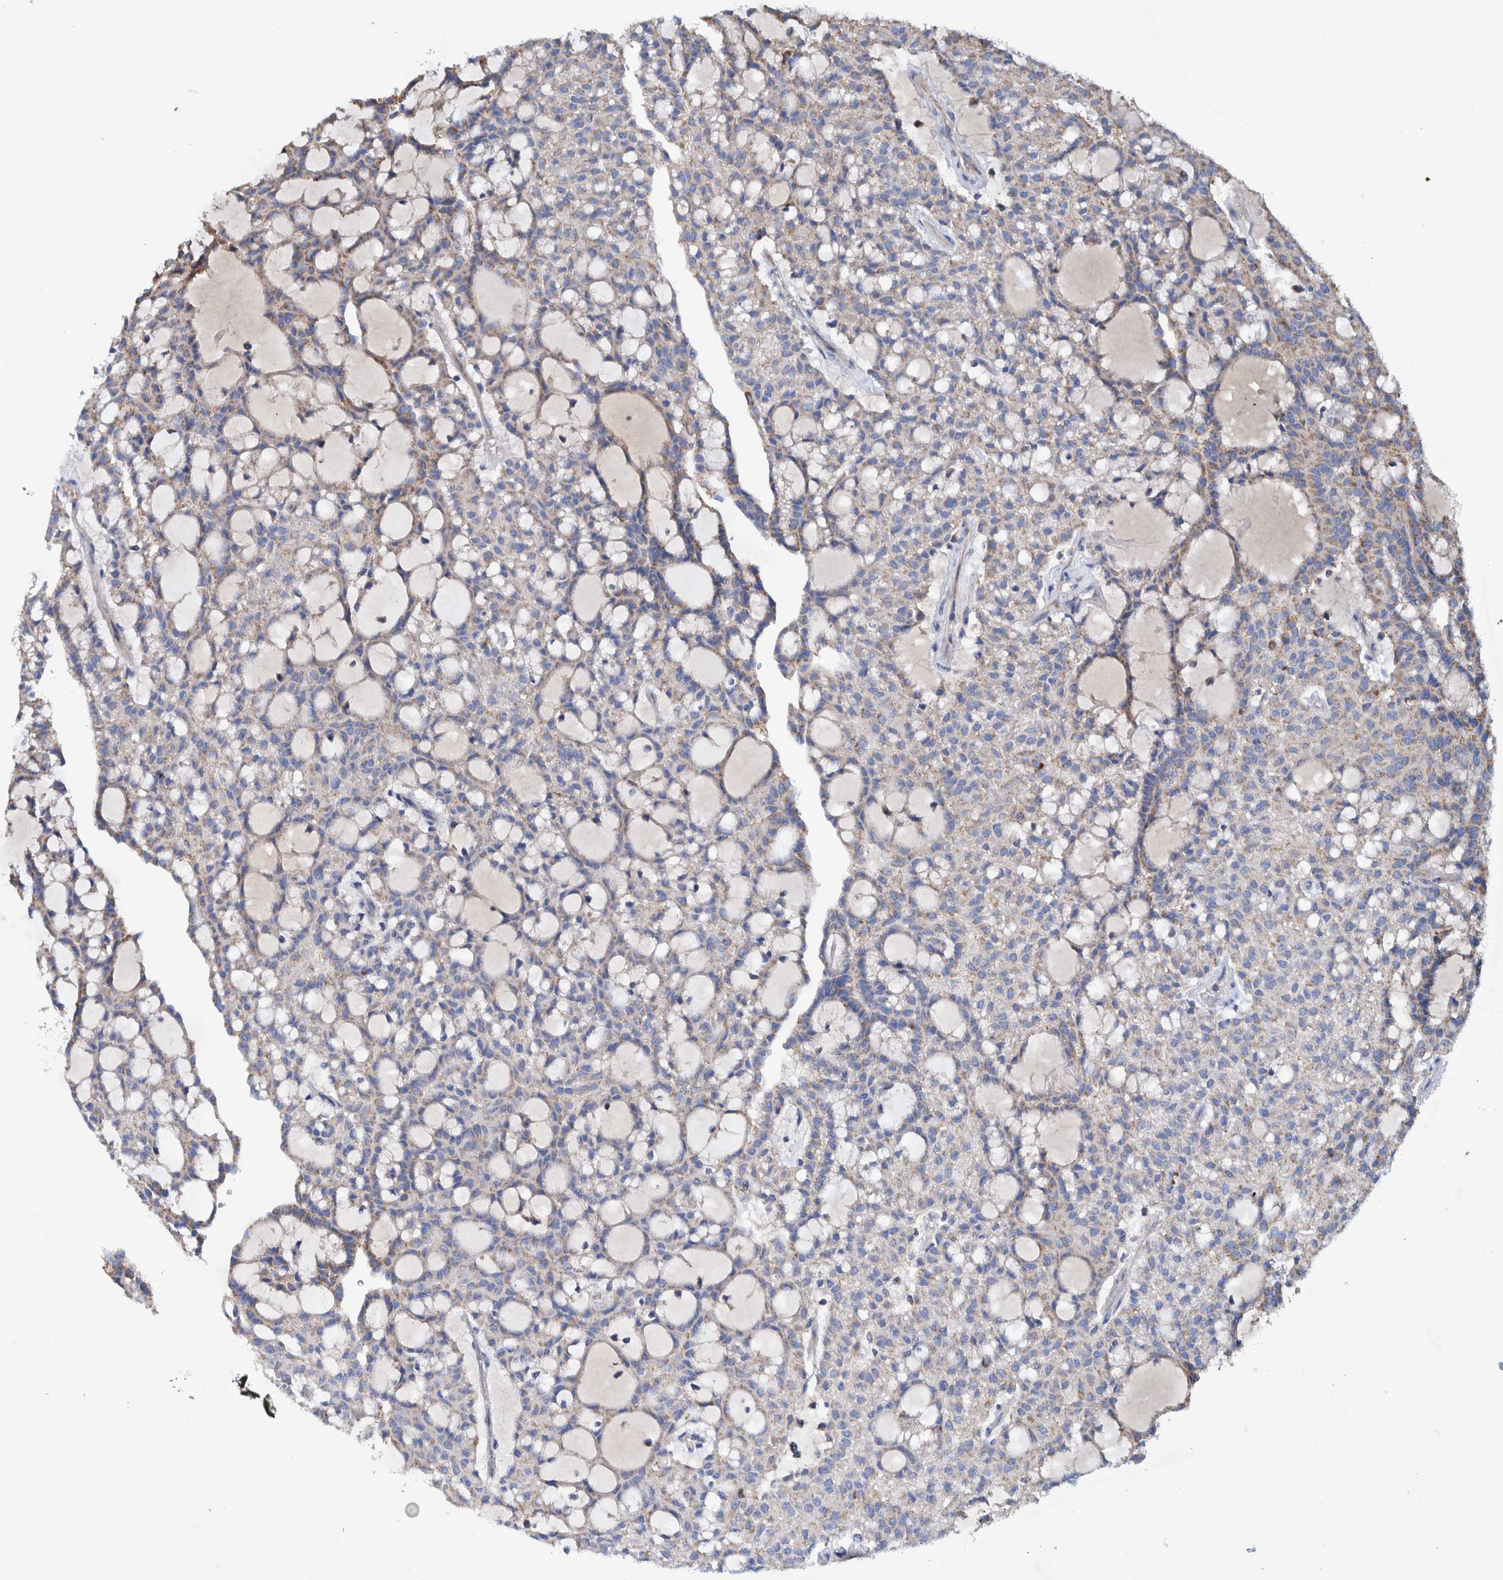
{"staining": {"intensity": "weak", "quantity": "<25%", "location": "cytoplasmic/membranous"}, "tissue": "renal cancer", "cell_type": "Tumor cells", "image_type": "cancer", "snomed": [{"axis": "morphology", "description": "Adenocarcinoma, NOS"}, {"axis": "topography", "description": "Kidney"}], "caption": "This is an immunohistochemistry (IHC) histopathology image of human renal cancer. There is no expression in tumor cells.", "gene": "DECR1", "patient": {"sex": "male", "age": 63}}